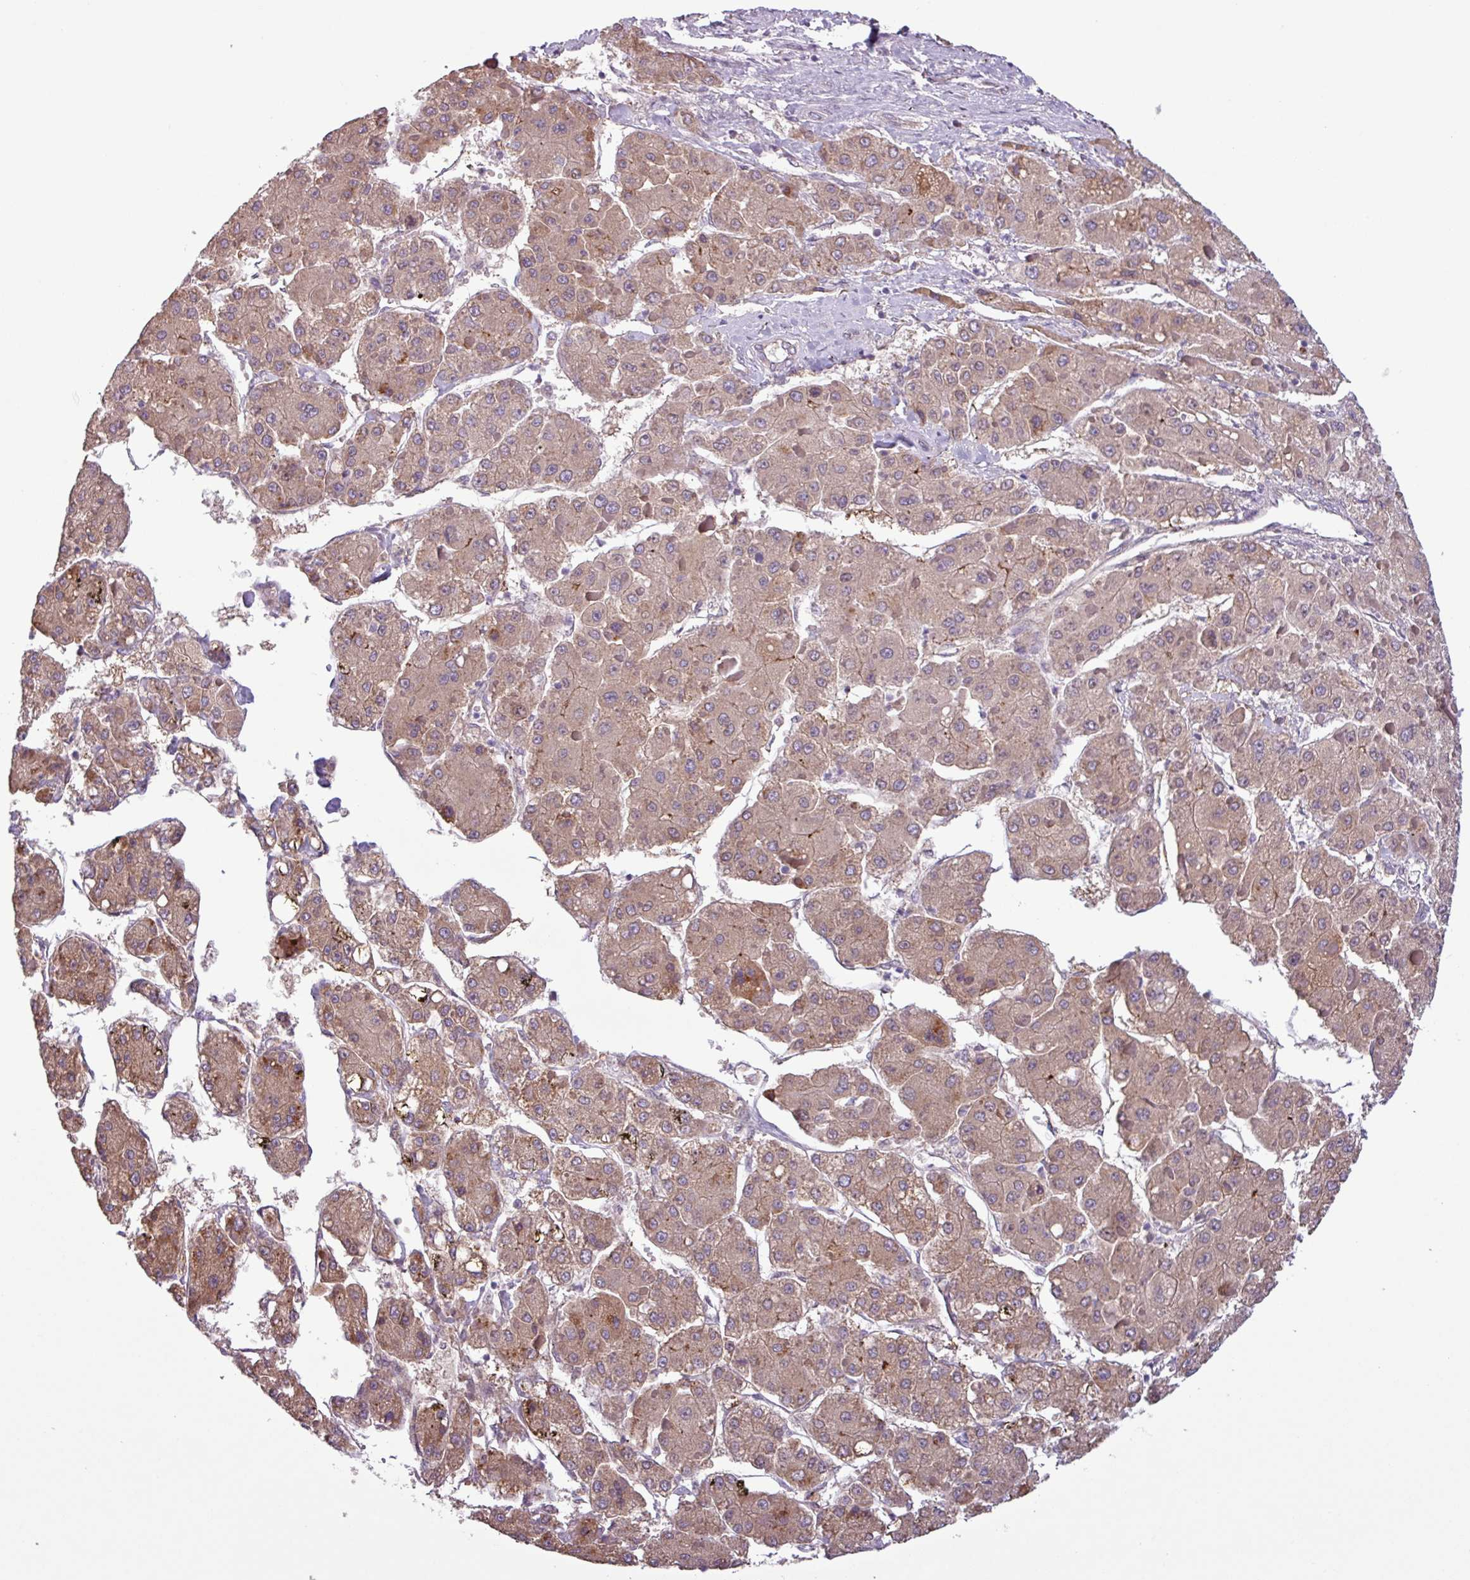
{"staining": {"intensity": "moderate", "quantity": ">75%", "location": "cytoplasmic/membranous"}, "tissue": "liver cancer", "cell_type": "Tumor cells", "image_type": "cancer", "snomed": [{"axis": "morphology", "description": "Carcinoma, Hepatocellular, NOS"}, {"axis": "topography", "description": "Liver"}], "caption": "Moderate cytoplasmic/membranous protein staining is present in about >75% of tumor cells in liver hepatocellular carcinoma.", "gene": "C20orf27", "patient": {"sex": "female", "age": 73}}